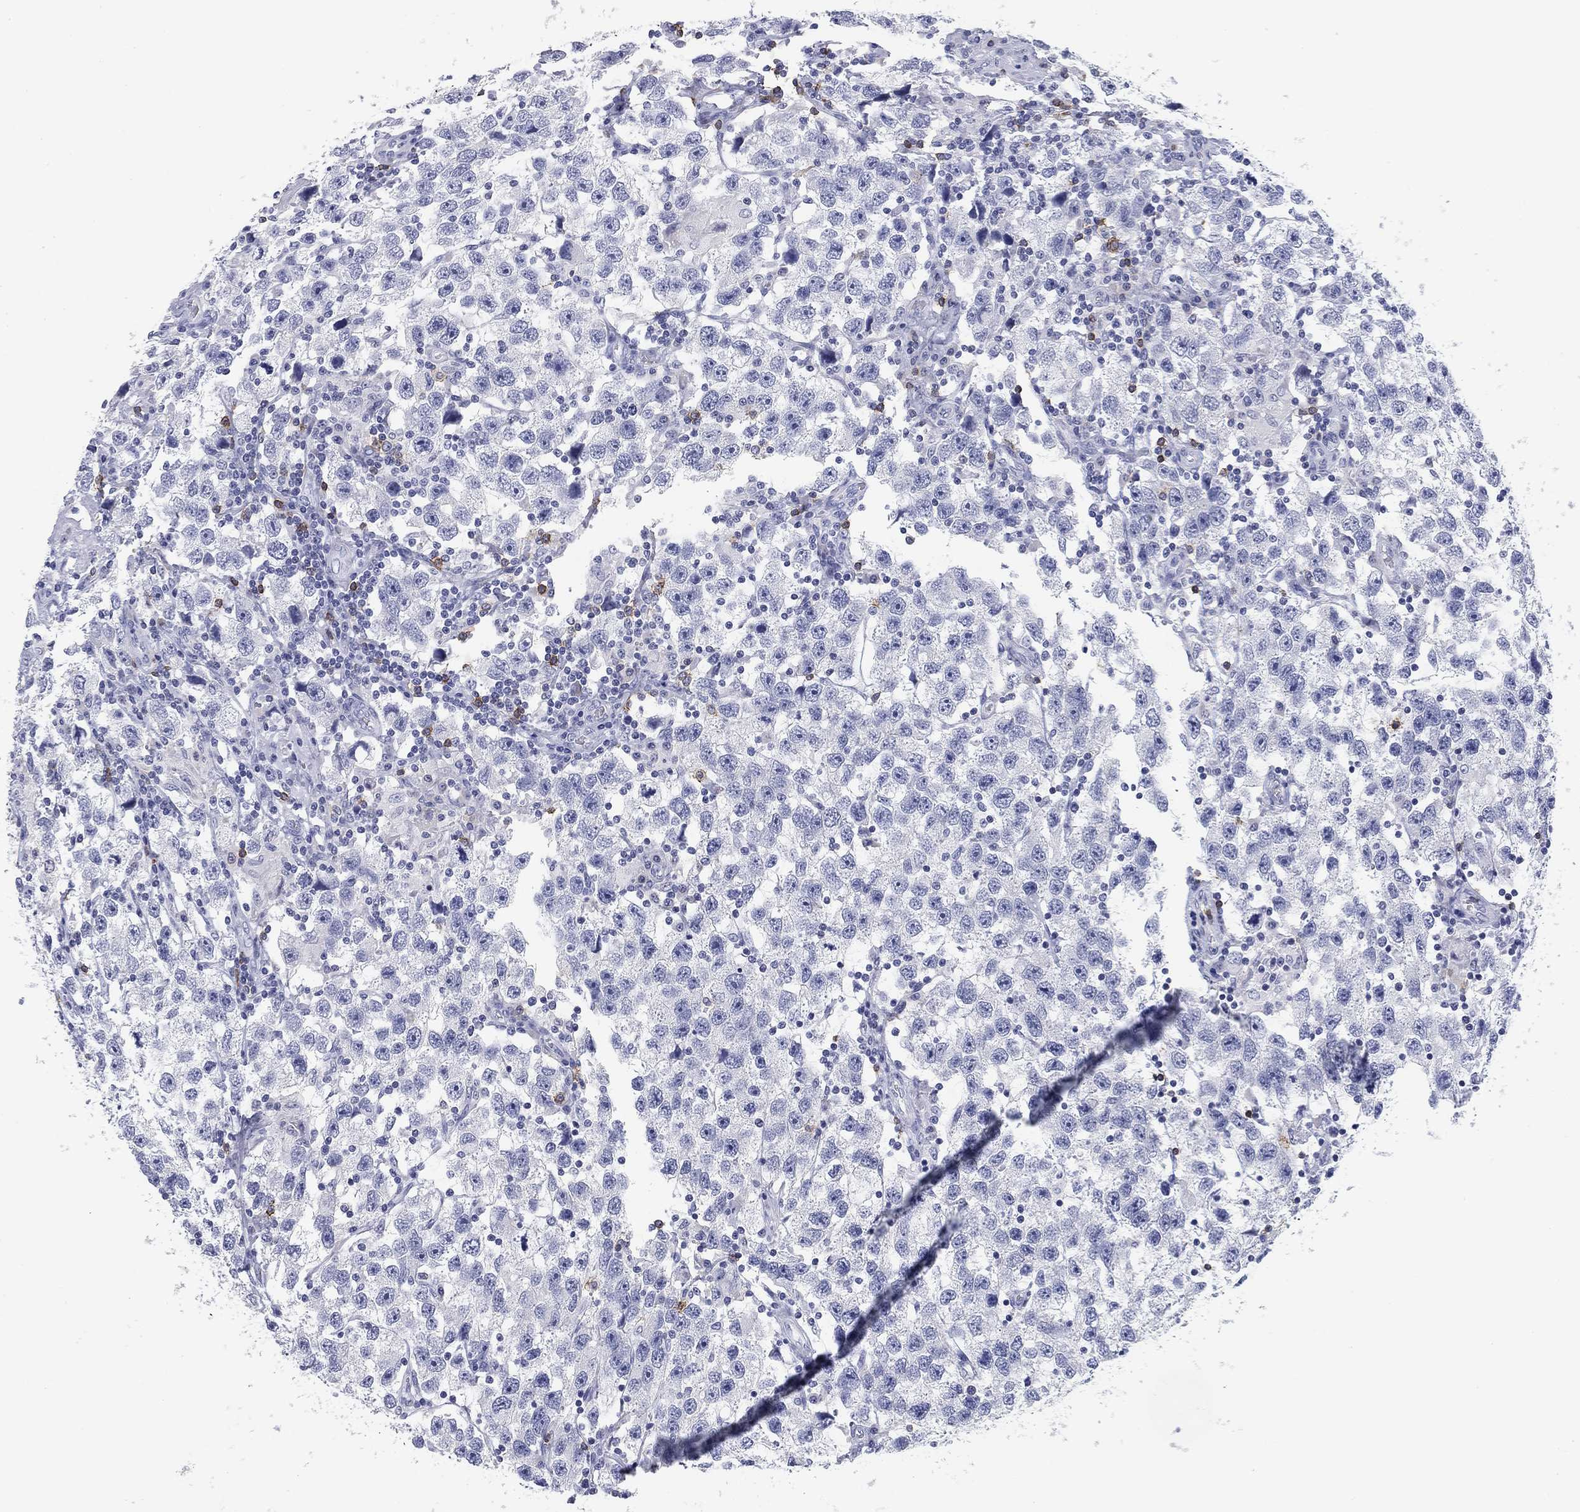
{"staining": {"intensity": "negative", "quantity": "none", "location": "none"}, "tissue": "testis cancer", "cell_type": "Tumor cells", "image_type": "cancer", "snomed": [{"axis": "morphology", "description": "Seminoma, NOS"}, {"axis": "topography", "description": "Testis"}], "caption": "Immunohistochemistry histopathology image of neoplastic tissue: human testis seminoma stained with DAB (3,3'-diaminobenzidine) demonstrates no significant protein staining in tumor cells.", "gene": "CD79B", "patient": {"sex": "male", "age": 26}}